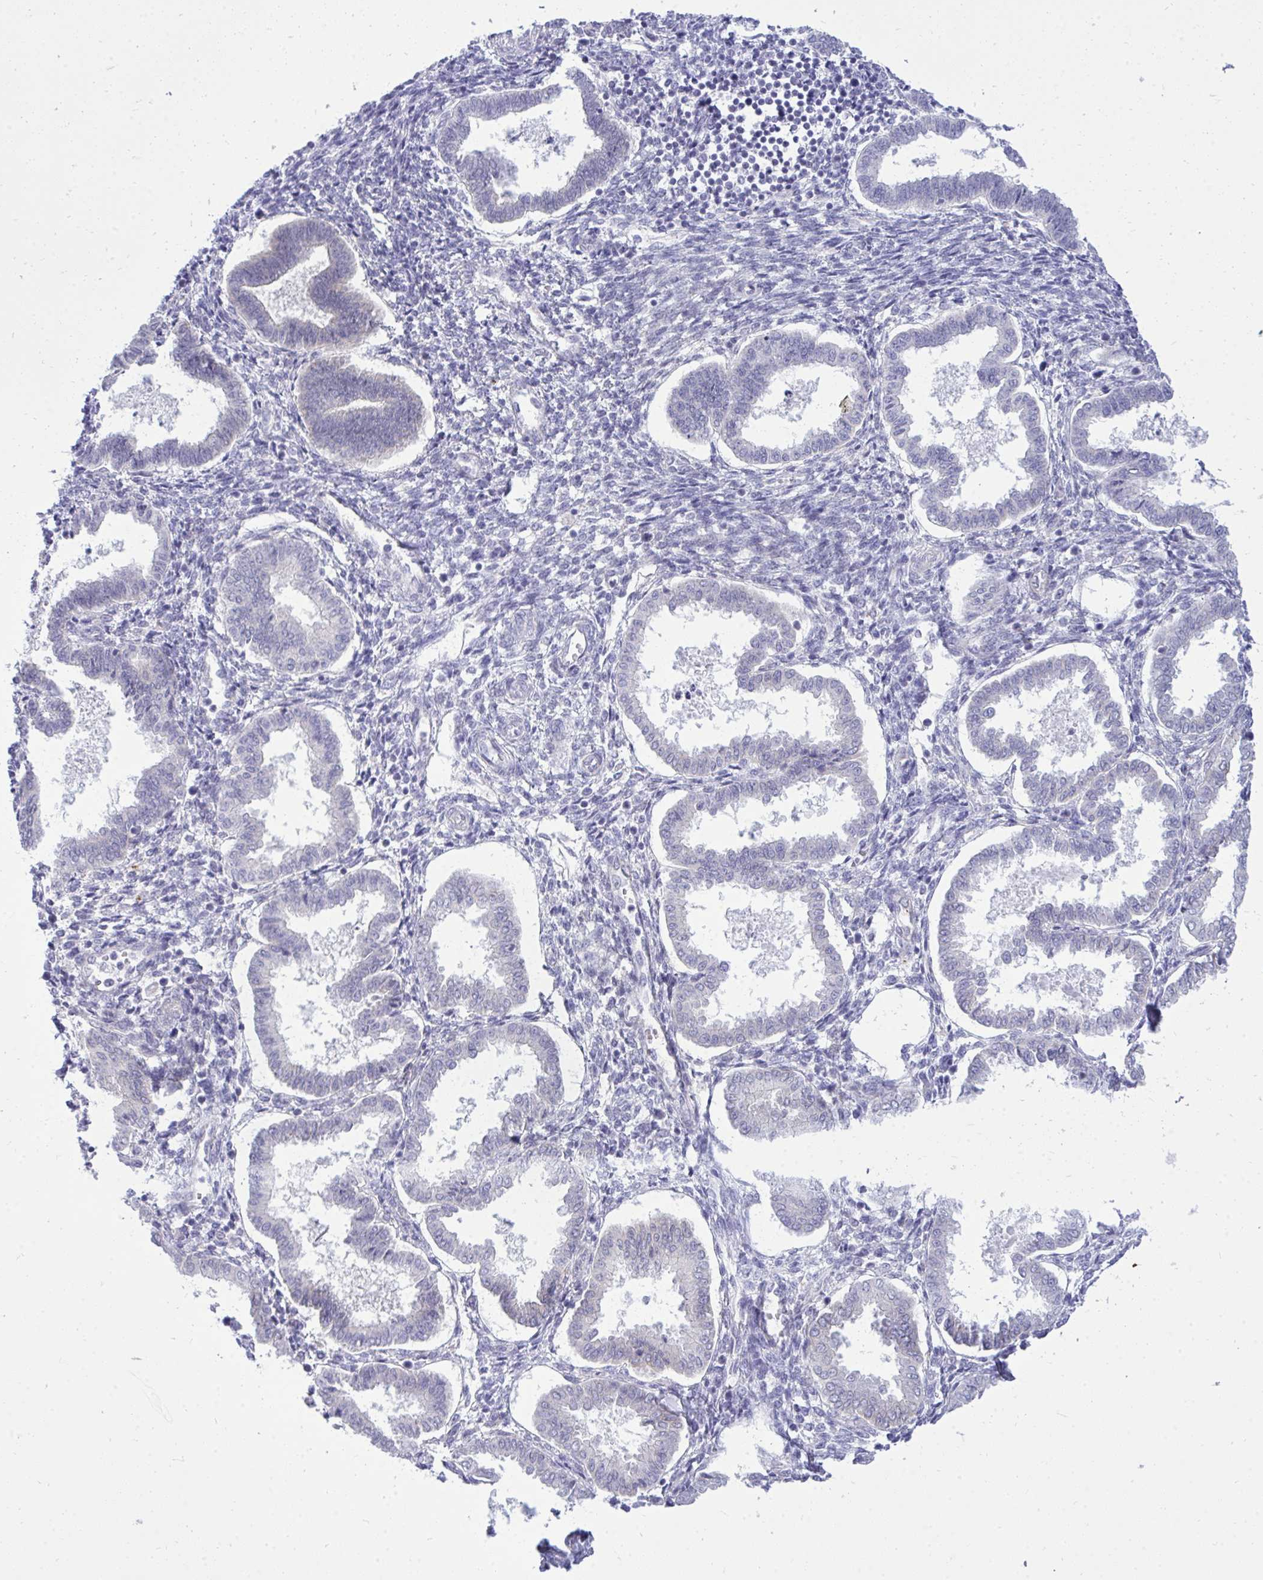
{"staining": {"intensity": "weak", "quantity": "<25%", "location": "cytoplasmic/membranous"}, "tissue": "endometrium", "cell_type": "Cells in endometrial stroma", "image_type": "normal", "snomed": [{"axis": "morphology", "description": "Normal tissue, NOS"}, {"axis": "topography", "description": "Endometrium"}], "caption": "High magnification brightfield microscopy of benign endometrium stained with DAB (3,3'-diaminobenzidine) (brown) and counterstained with hematoxylin (blue): cells in endometrial stroma show no significant staining. (DAB (3,3'-diaminobenzidine) IHC visualized using brightfield microscopy, high magnification).", "gene": "SPTBN2", "patient": {"sex": "female", "age": 24}}